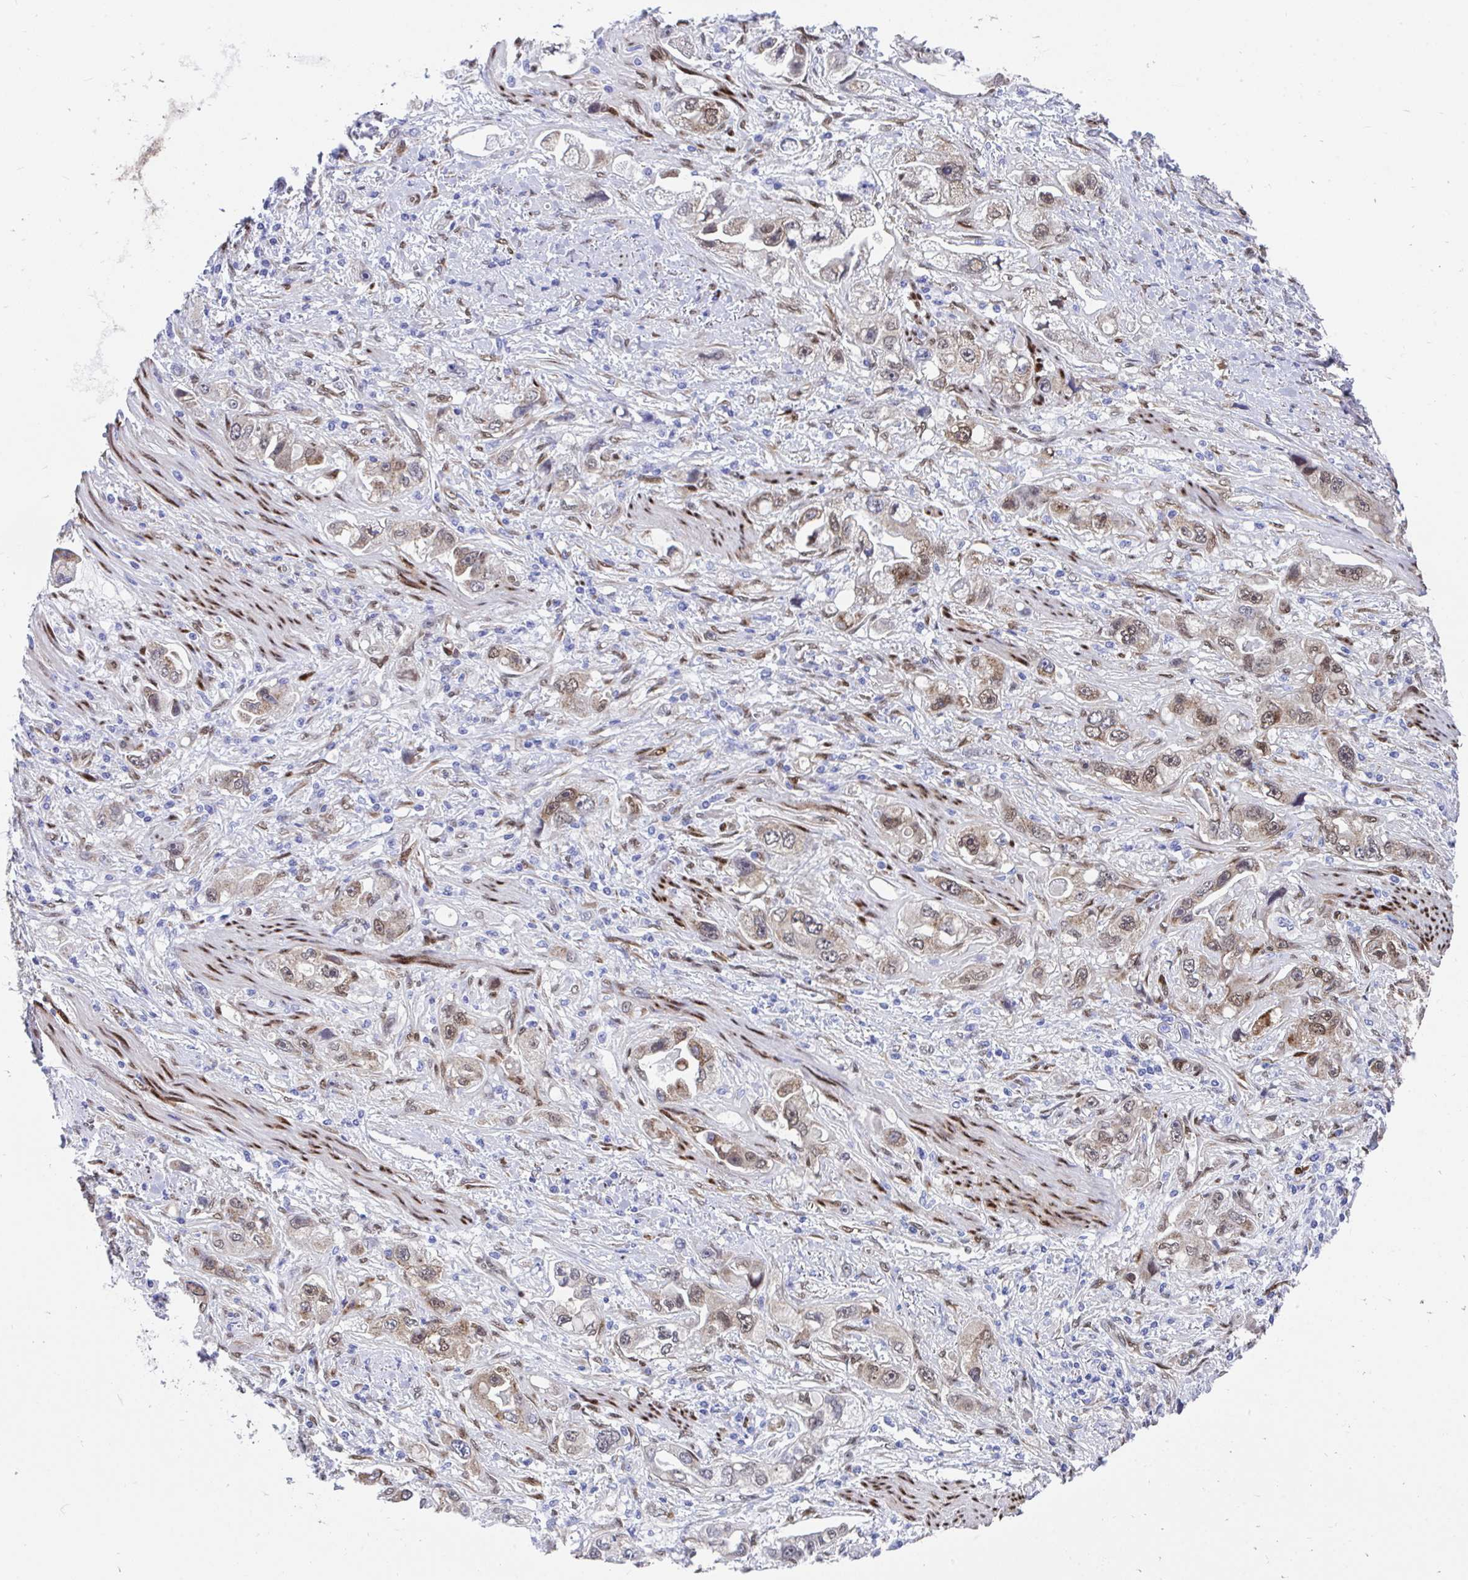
{"staining": {"intensity": "moderate", "quantity": "25%-75%", "location": "cytoplasmic/membranous,nuclear"}, "tissue": "stomach cancer", "cell_type": "Tumor cells", "image_type": "cancer", "snomed": [{"axis": "morphology", "description": "Adenocarcinoma, NOS"}, {"axis": "topography", "description": "Stomach, lower"}], "caption": "IHC staining of stomach cancer, which displays medium levels of moderate cytoplasmic/membranous and nuclear positivity in about 25%-75% of tumor cells indicating moderate cytoplasmic/membranous and nuclear protein positivity. The staining was performed using DAB (3,3'-diaminobenzidine) (brown) for protein detection and nuclei were counterstained in hematoxylin (blue).", "gene": "RBPMS", "patient": {"sex": "female", "age": 93}}